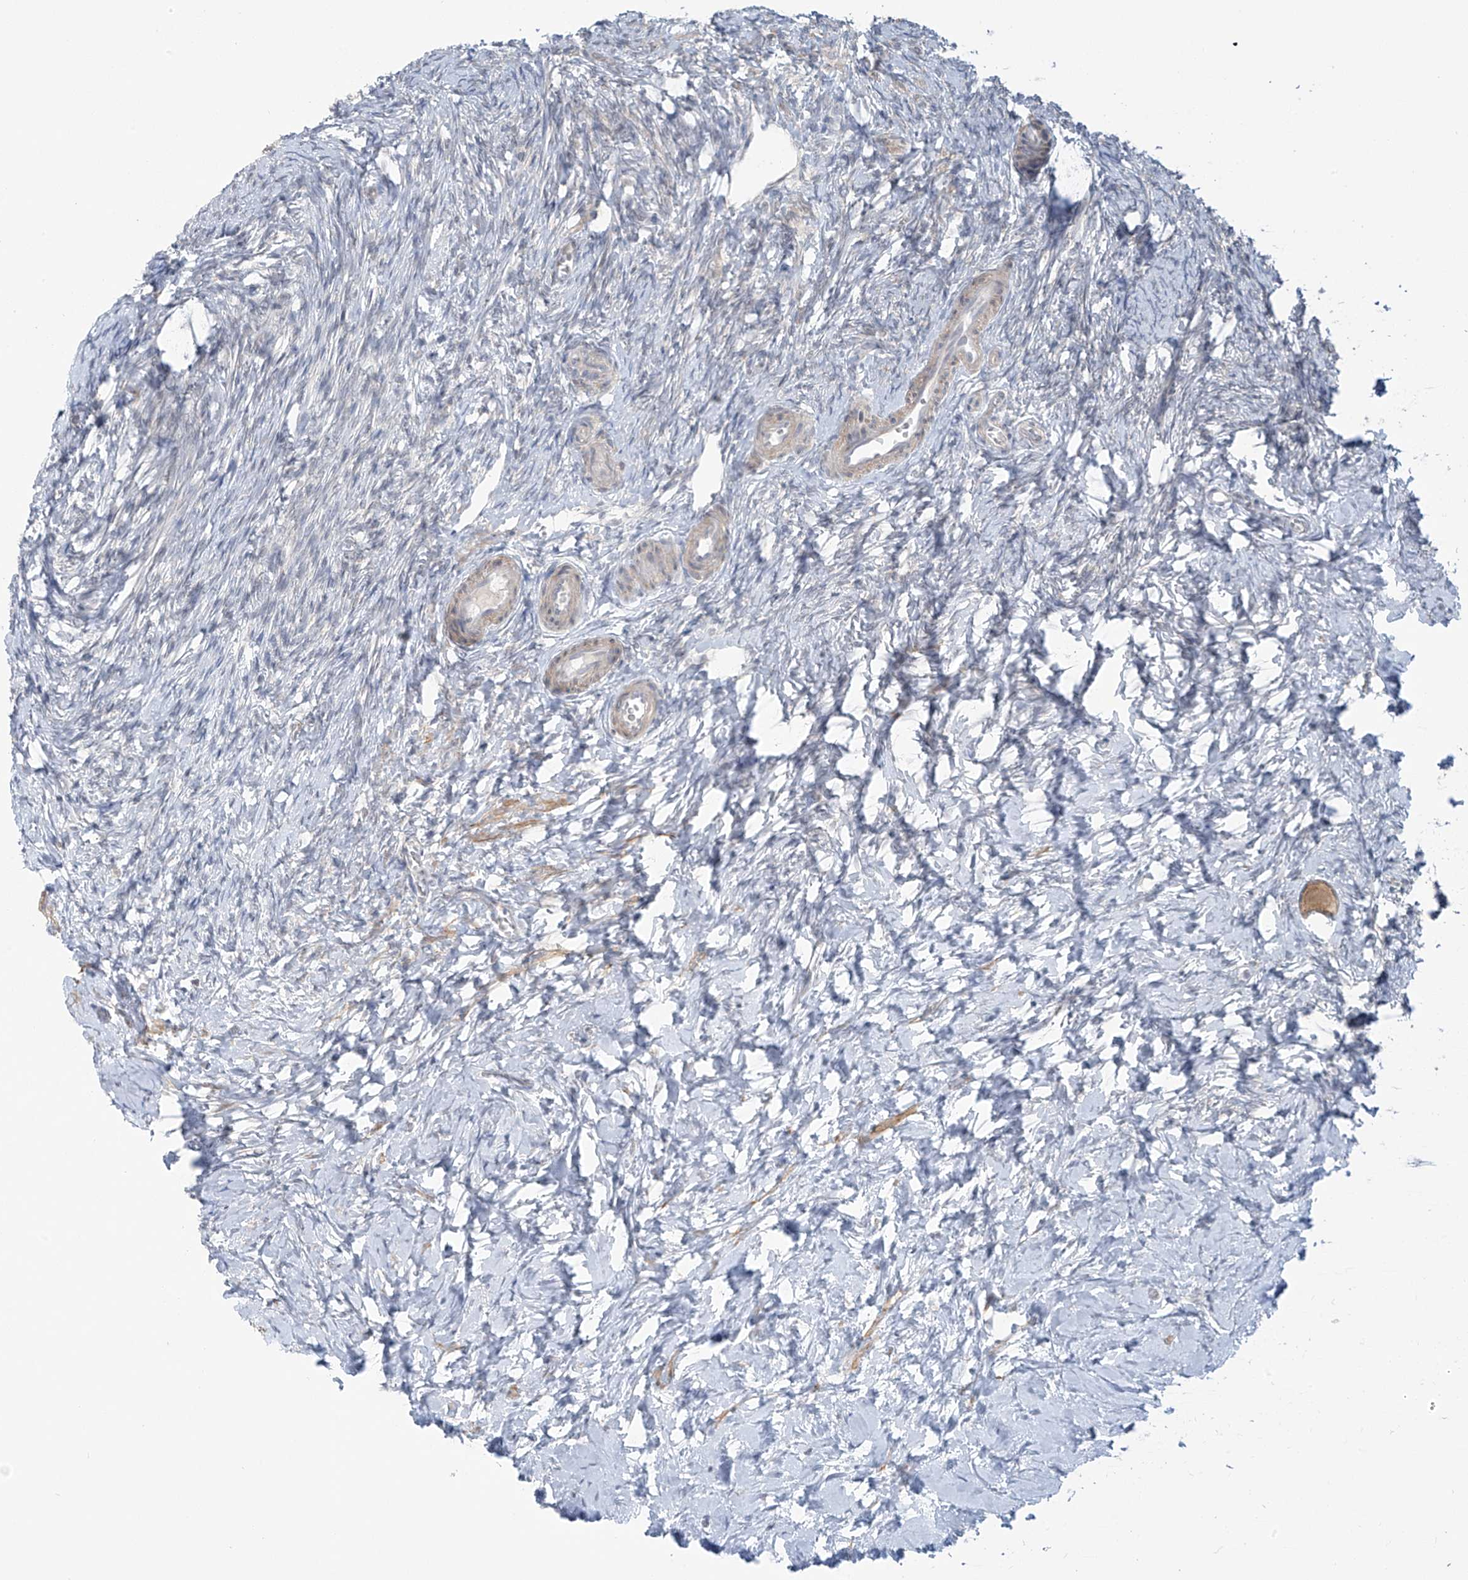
{"staining": {"intensity": "weak", "quantity": ">75%", "location": "cytoplasmic/membranous"}, "tissue": "ovary", "cell_type": "Follicle cells", "image_type": "normal", "snomed": [{"axis": "morphology", "description": "Normal tissue, NOS"}, {"axis": "topography", "description": "Ovary"}], "caption": "Ovary stained with DAB (3,3'-diaminobenzidine) immunohistochemistry (IHC) shows low levels of weak cytoplasmic/membranous expression in approximately >75% of follicle cells. The protein is stained brown, and the nuclei are stained in blue (DAB IHC with brightfield microscopy, high magnification).", "gene": "HDDC2", "patient": {"sex": "female", "age": 27}}